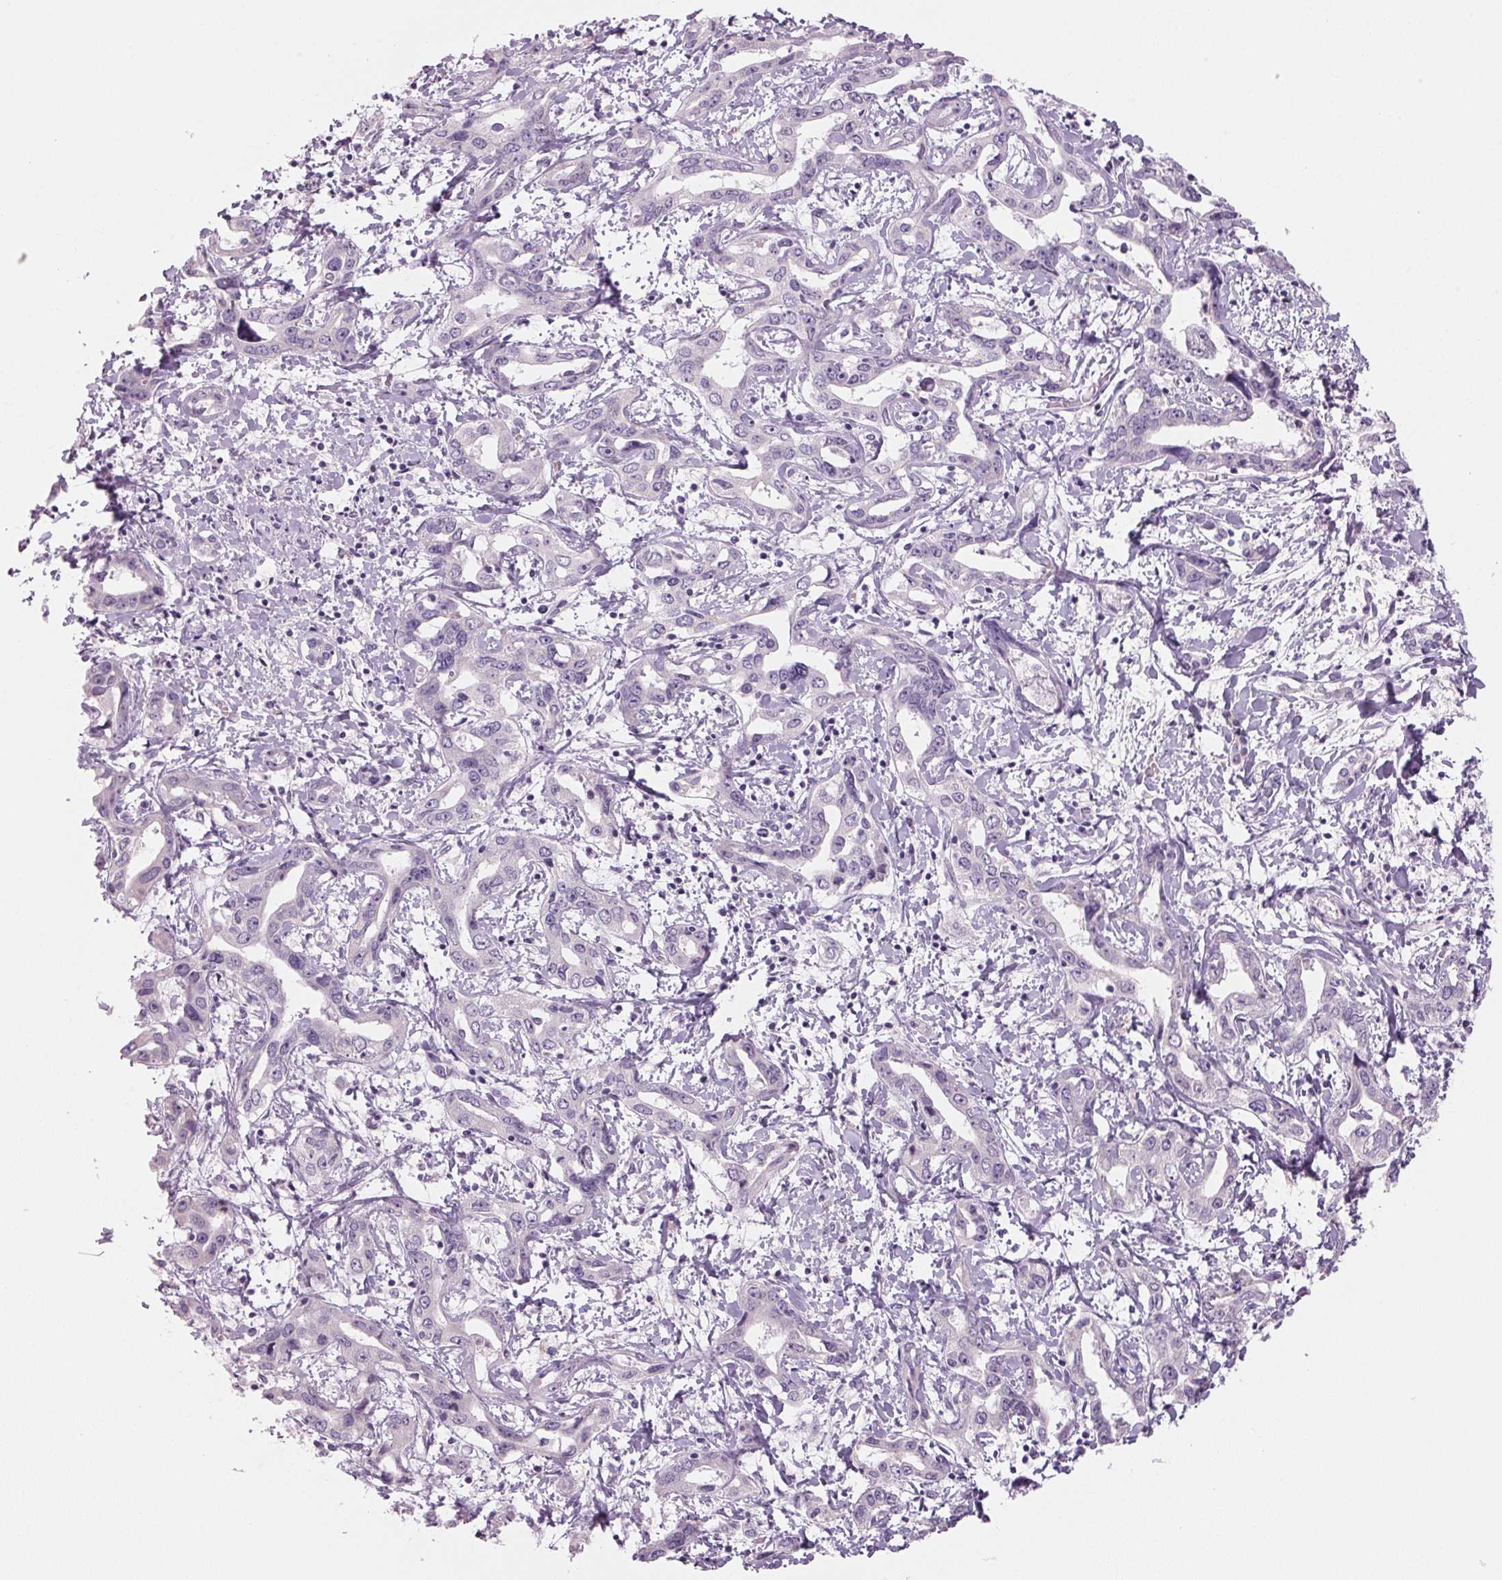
{"staining": {"intensity": "negative", "quantity": "none", "location": "none"}, "tissue": "liver cancer", "cell_type": "Tumor cells", "image_type": "cancer", "snomed": [{"axis": "morphology", "description": "Cholangiocarcinoma"}, {"axis": "topography", "description": "Liver"}], "caption": "A photomicrograph of cholangiocarcinoma (liver) stained for a protein reveals no brown staining in tumor cells.", "gene": "ADAM20", "patient": {"sex": "male", "age": 59}}